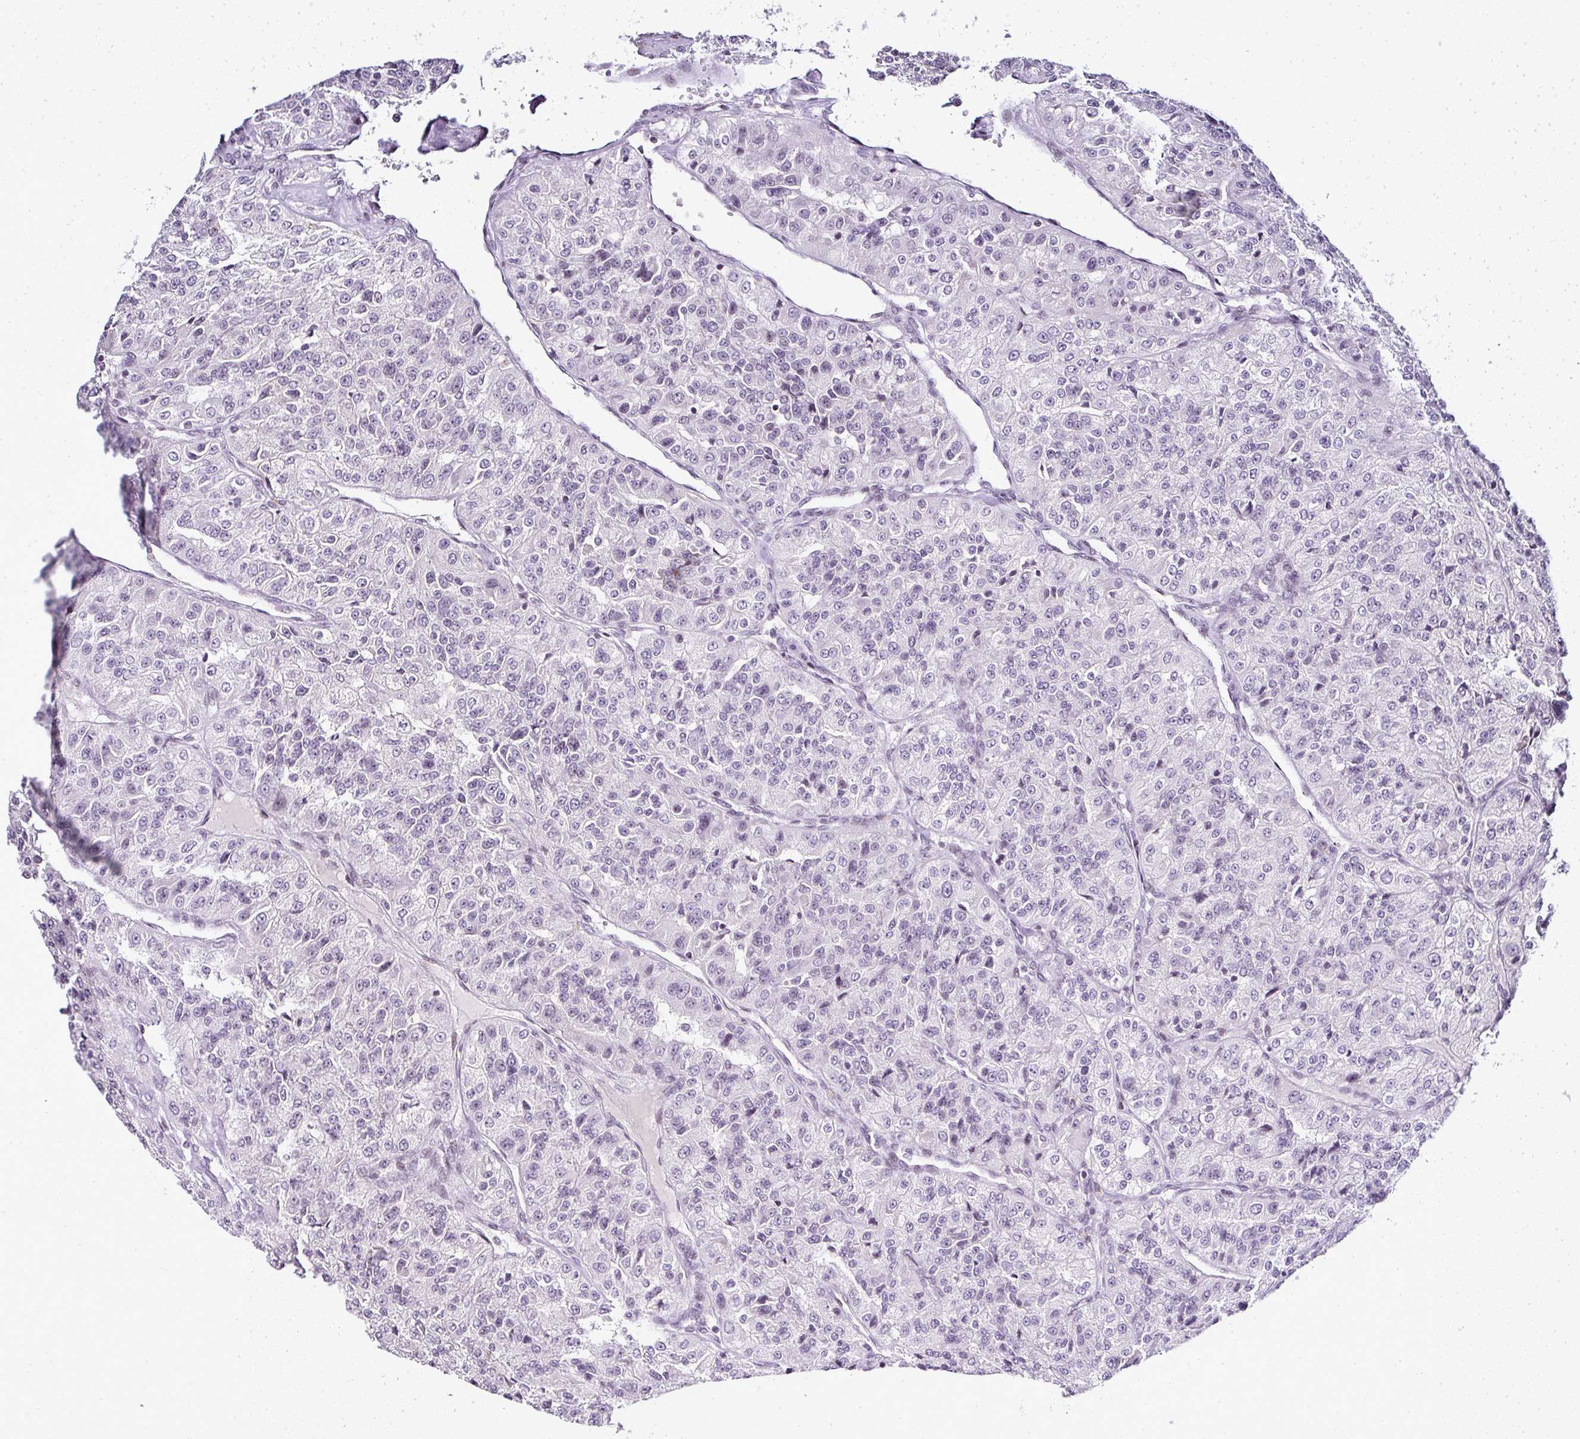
{"staining": {"intensity": "negative", "quantity": "none", "location": "none"}, "tissue": "renal cancer", "cell_type": "Tumor cells", "image_type": "cancer", "snomed": [{"axis": "morphology", "description": "Adenocarcinoma, NOS"}, {"axis": "topography", "description": "Kidney"}], "caption": "Histopathology image shows no significant protein staining in tumor cells of renal cancer.", "gene": "SERPINB3", "patient": {"sex": "female", "age": 63}}